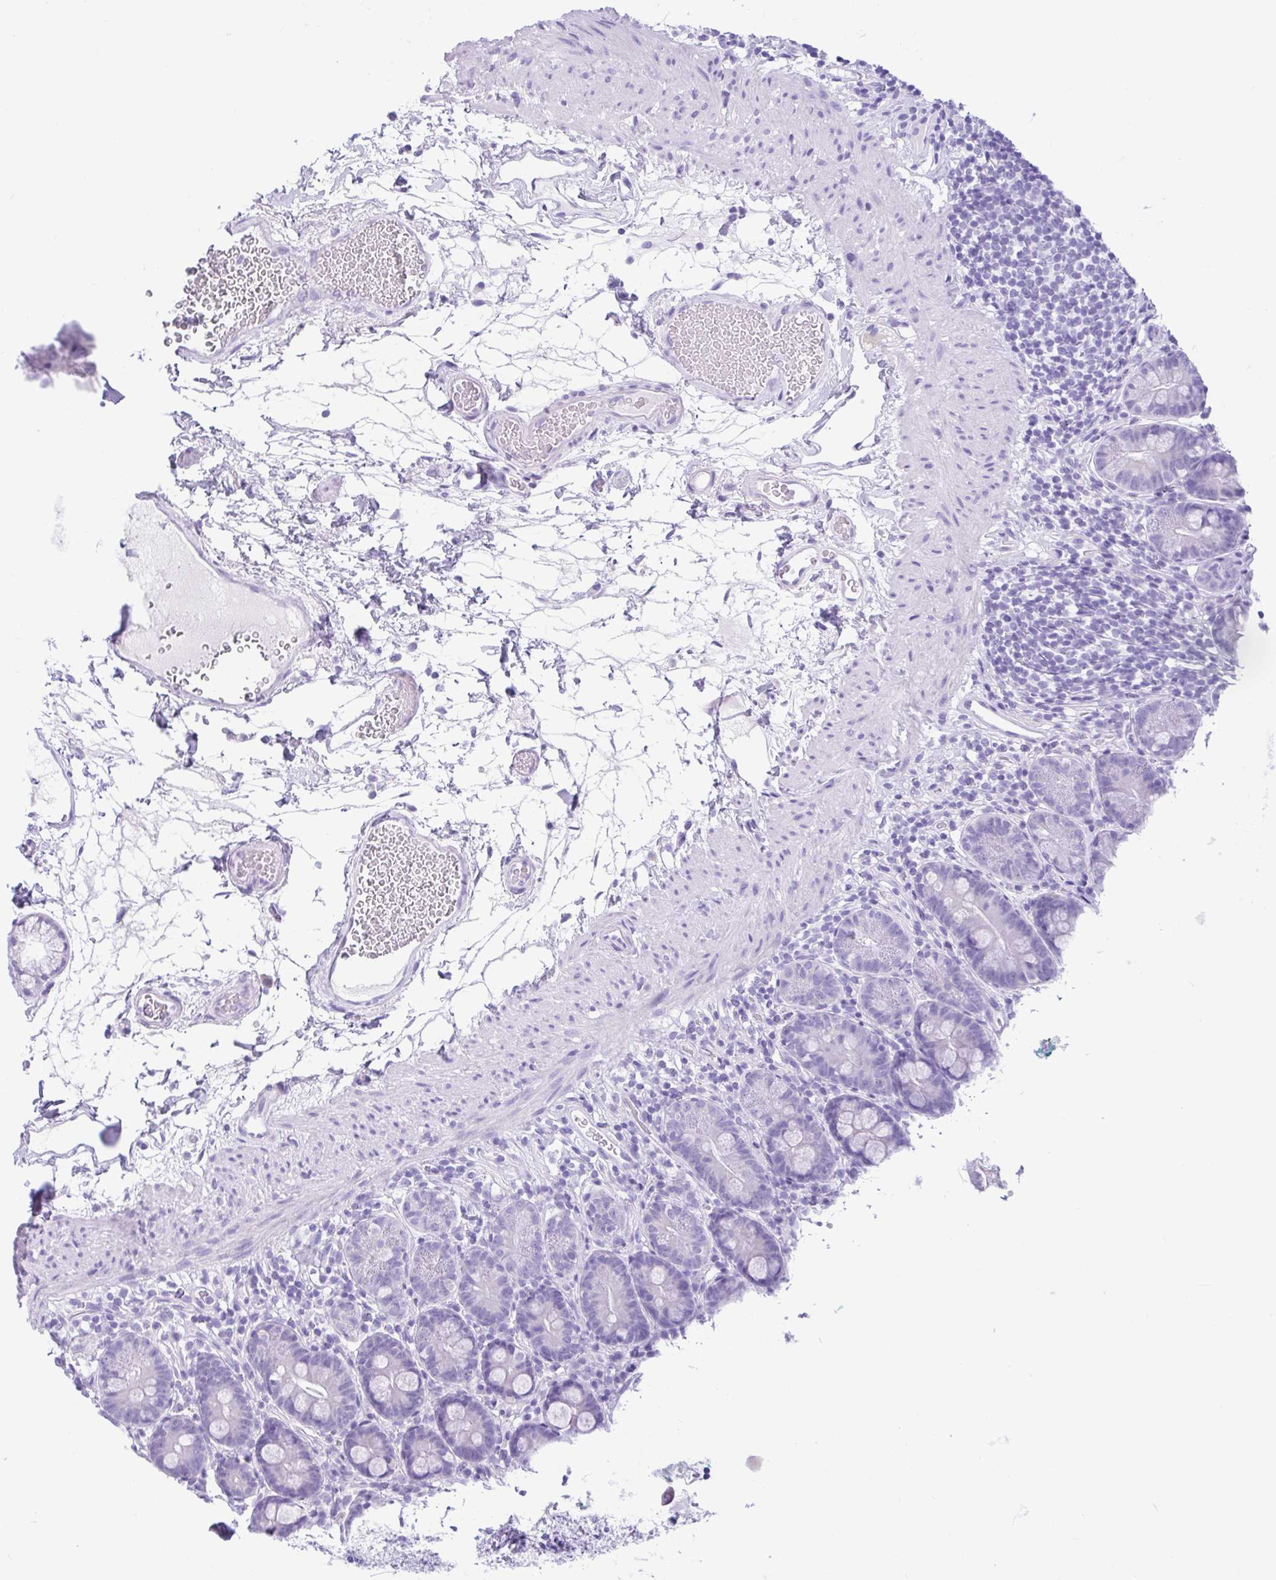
{"staining": {"intensity": "negative", "quantity": "none", "location": "none"}, "tissue": "duodenum", "cell_type": "Glandular cells", "image_type": "normal", "snomed": [{"axis": "morphology", "description": "Normal tissue, NOS"}, {"axis": "topography", "description": "Duodenum"}], "caption": "The IHC image has no significant staining in glandular cells of duodenum. The staining was performed using DAB (3,3'-diaminobenzidine) to visualize the protein expression in brown, while the nuclei were stained in blue with hematoxylin (Magnification: 20x).", "gene": "ENSG00000274792", "patient": {"sex": "female", "age": 67}}